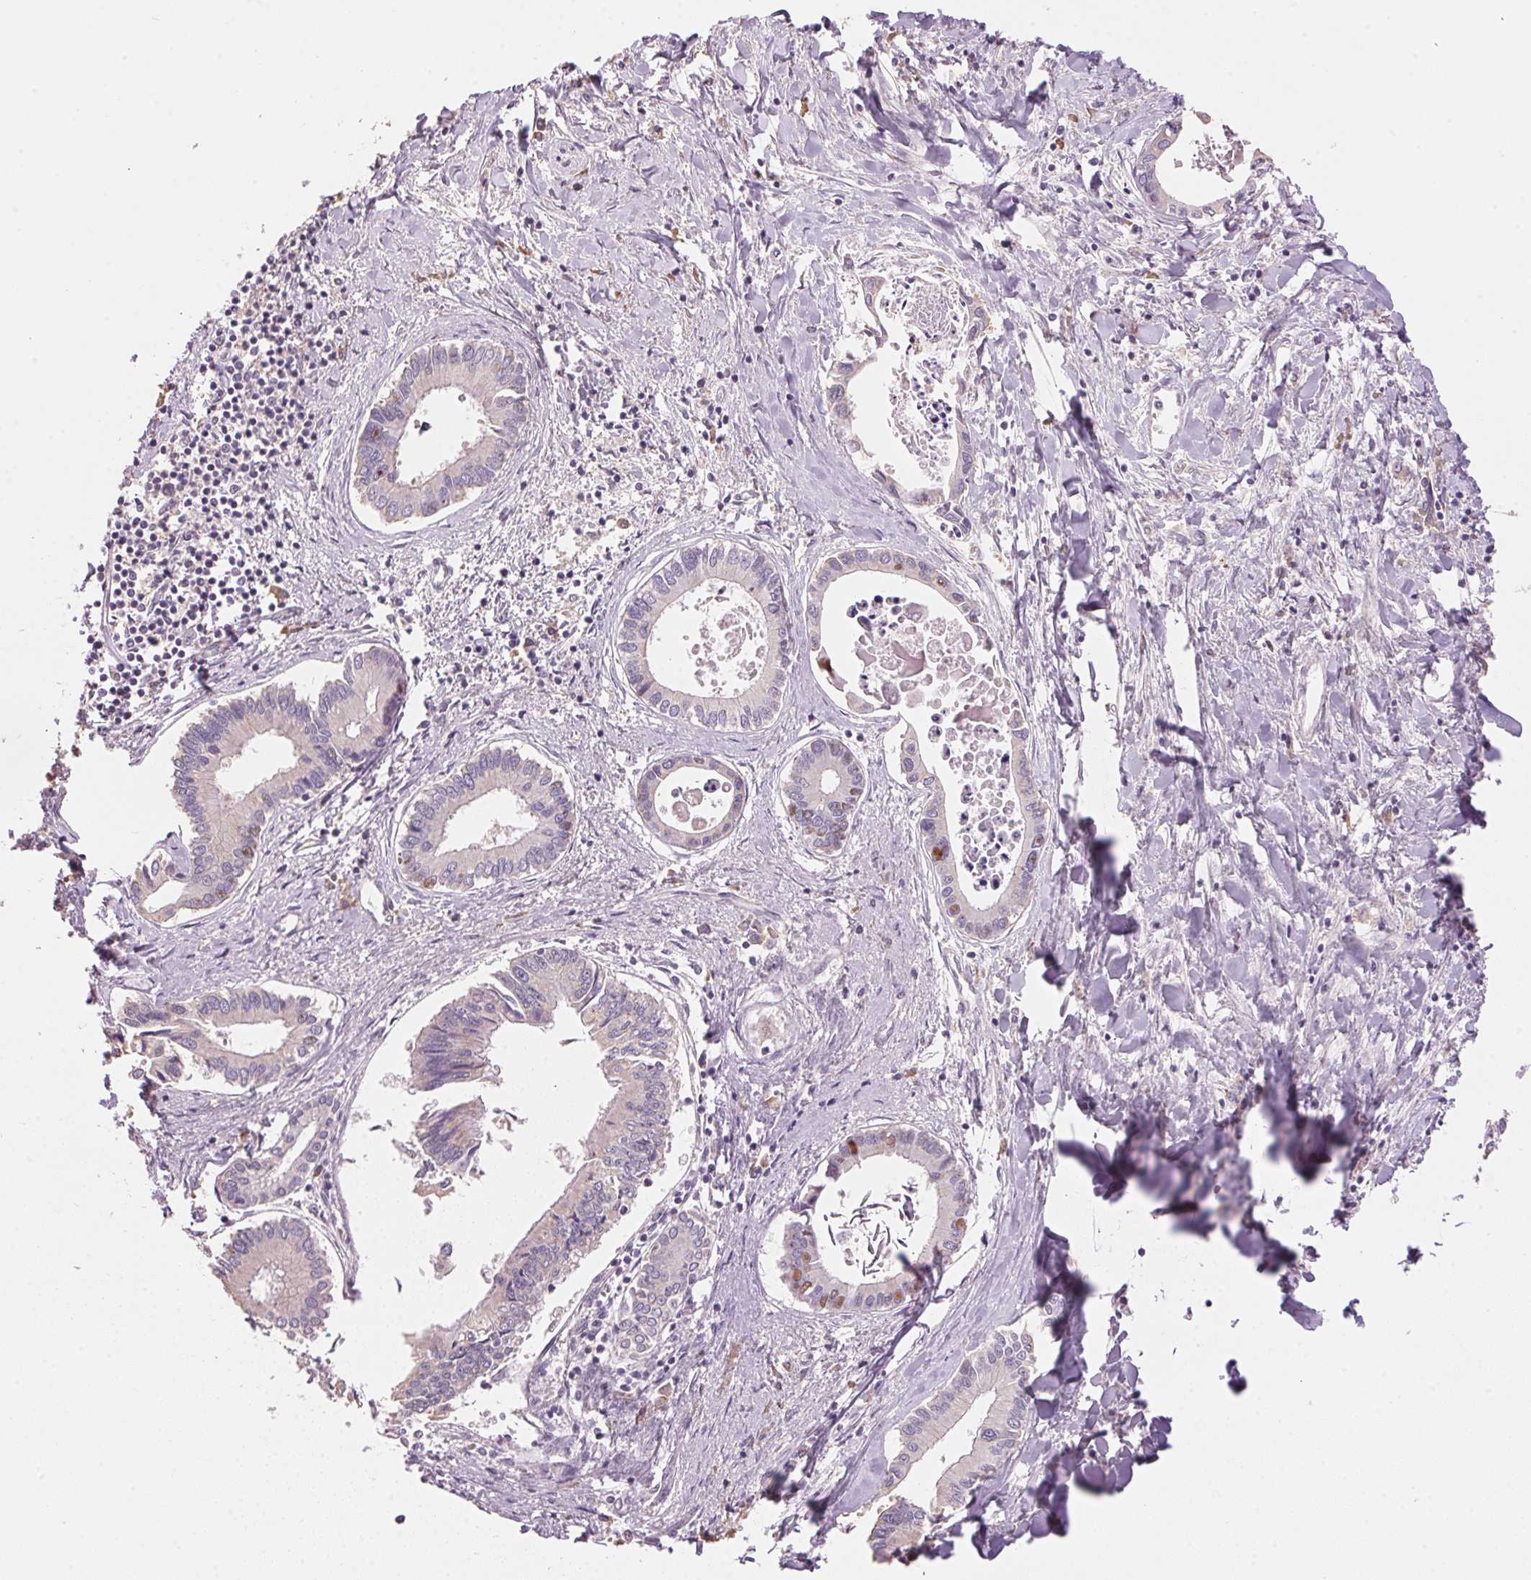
{"staining": {"intensity": "negative", "quantity": "none", "location": "none"}, "tissue": "liver cancer", "cell_type": "Tumor cells", "image_type": "cancer", "snomed": [{"axis": "morphology", "description": "Cholangiocarcinoma"}, {"axis": "topography", "description": "Liver"}], "caption": "This is an immunohistochemistry (IHC) micrograph of human liver cancer (cholangiocarcinoma). There is no expression in tumor cells.", "gene": "LYZL6", "patient": {"sex": "male", "age": 66}}